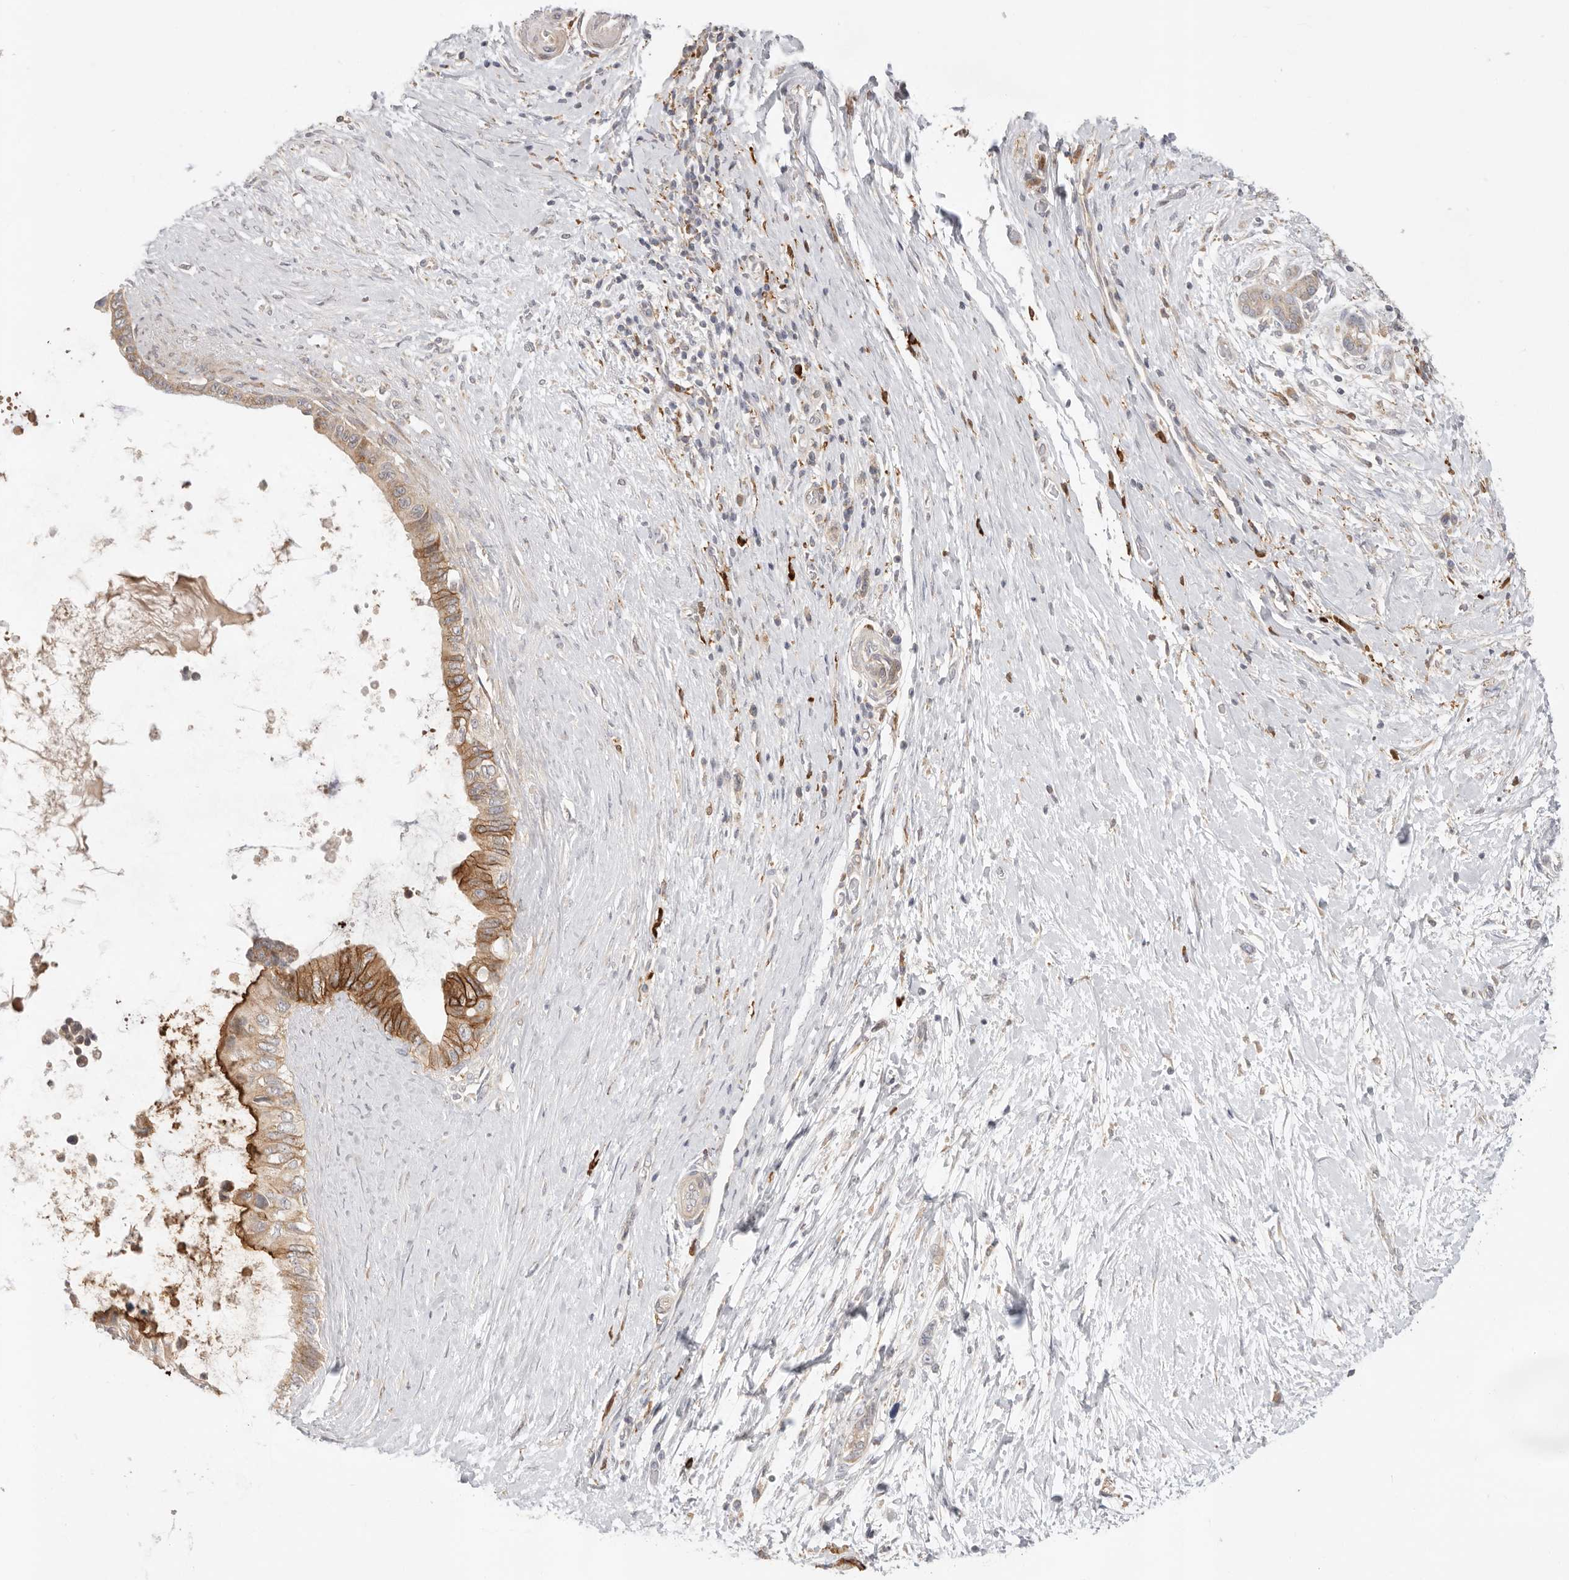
{"staining": {"intensity": "moderate", "quantity": ">75%", "location": "cytoplasmic/membranous"}, "tissue": "pancreatic cancer", "cell_type": "Tumor cells", "image_type": "cancer", "snomed": [{"axis": "morphology", "description": "Adenocarcinoma, NOS"}, {"axis": "topography", "description": "Pancreas"}], "caption": "Immunohistochemical staining of human adenocarcinoma (pancreatic) reveals moderate cytoplasmic/membranous protein positivity in about >75% of tumor cells.", "gene": "USH1C", "patient": {"sex": "female", "age": 72}}